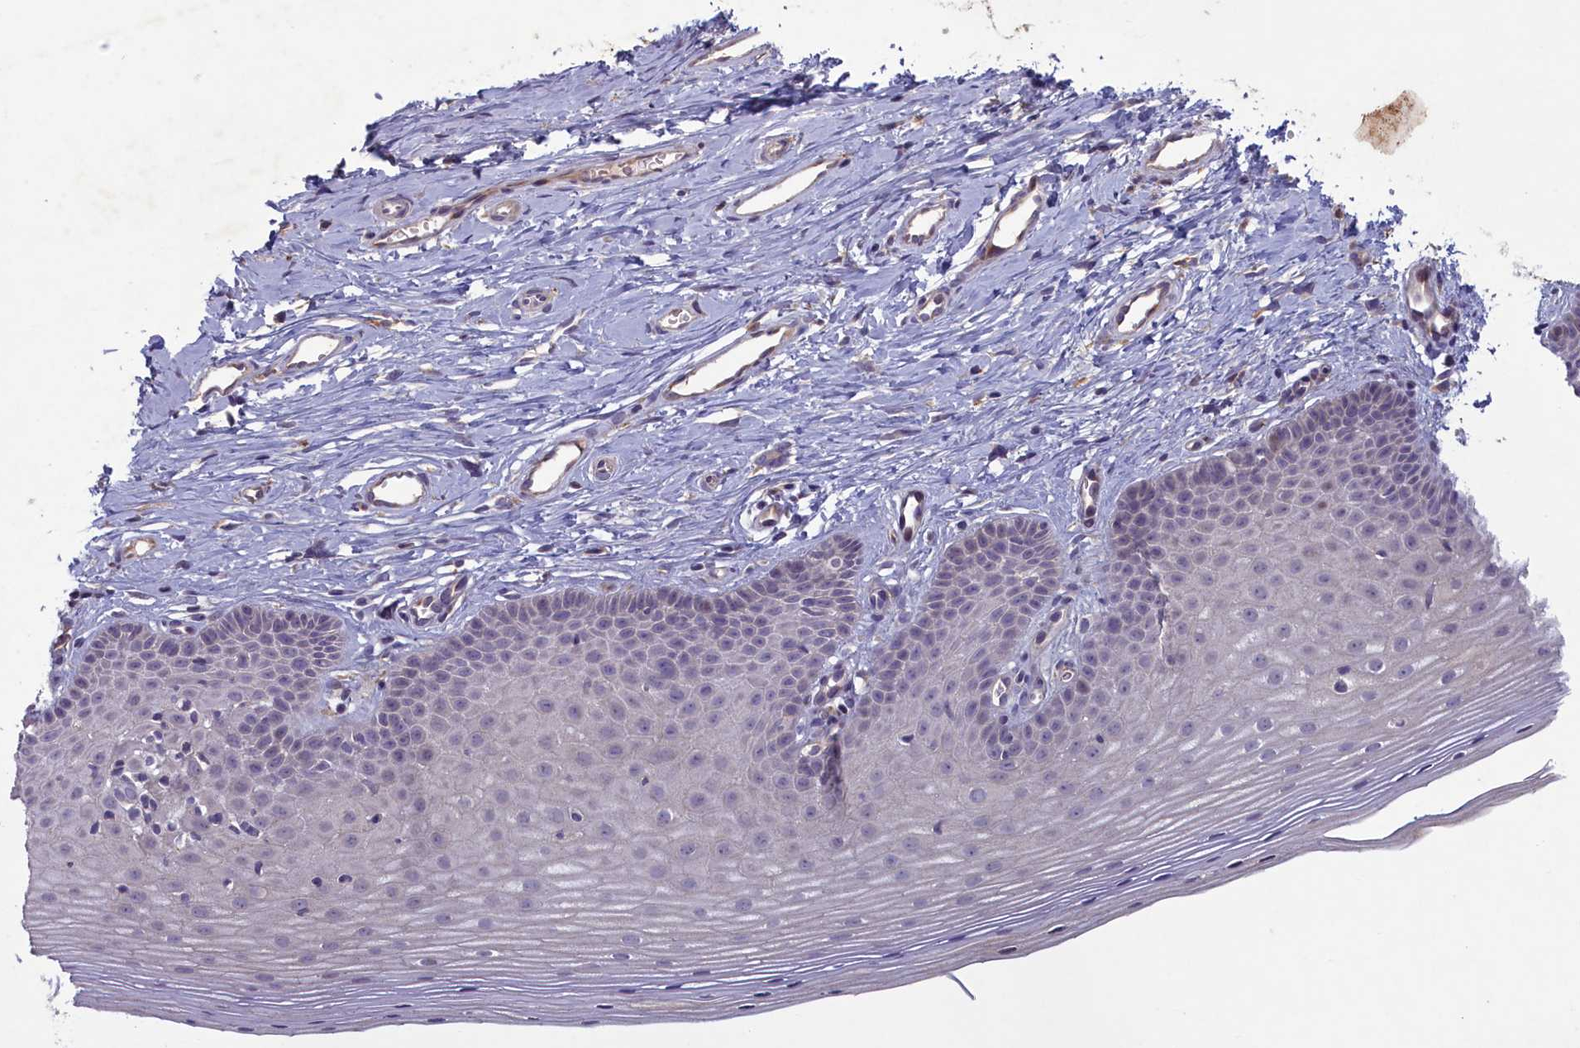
{"staining": {"intensity": "negative", "quantity": "none", "location": "none"}, "tissue": "cervix", "cell_type": "Glandular cells", "image_type": "normal", "snomed": [{"axis": "morphology", "description": "Normal tissue, NOS"}, {"axis": "topography", "description": "Cervix"}], "caption": "High magnification brightfield microscopy of normal cervix stained with DAB (brown) and counterstained with hematoxylin (blue): glandular cells show no significant staining. The staining was performed using DAB to visualize the protein expression in brown, while the nuclei were stained in blue with hematoxylin (Magnification: 20x).", "gene": "PLEKHG6", "patient": {"sex": "female", "age": 36}}